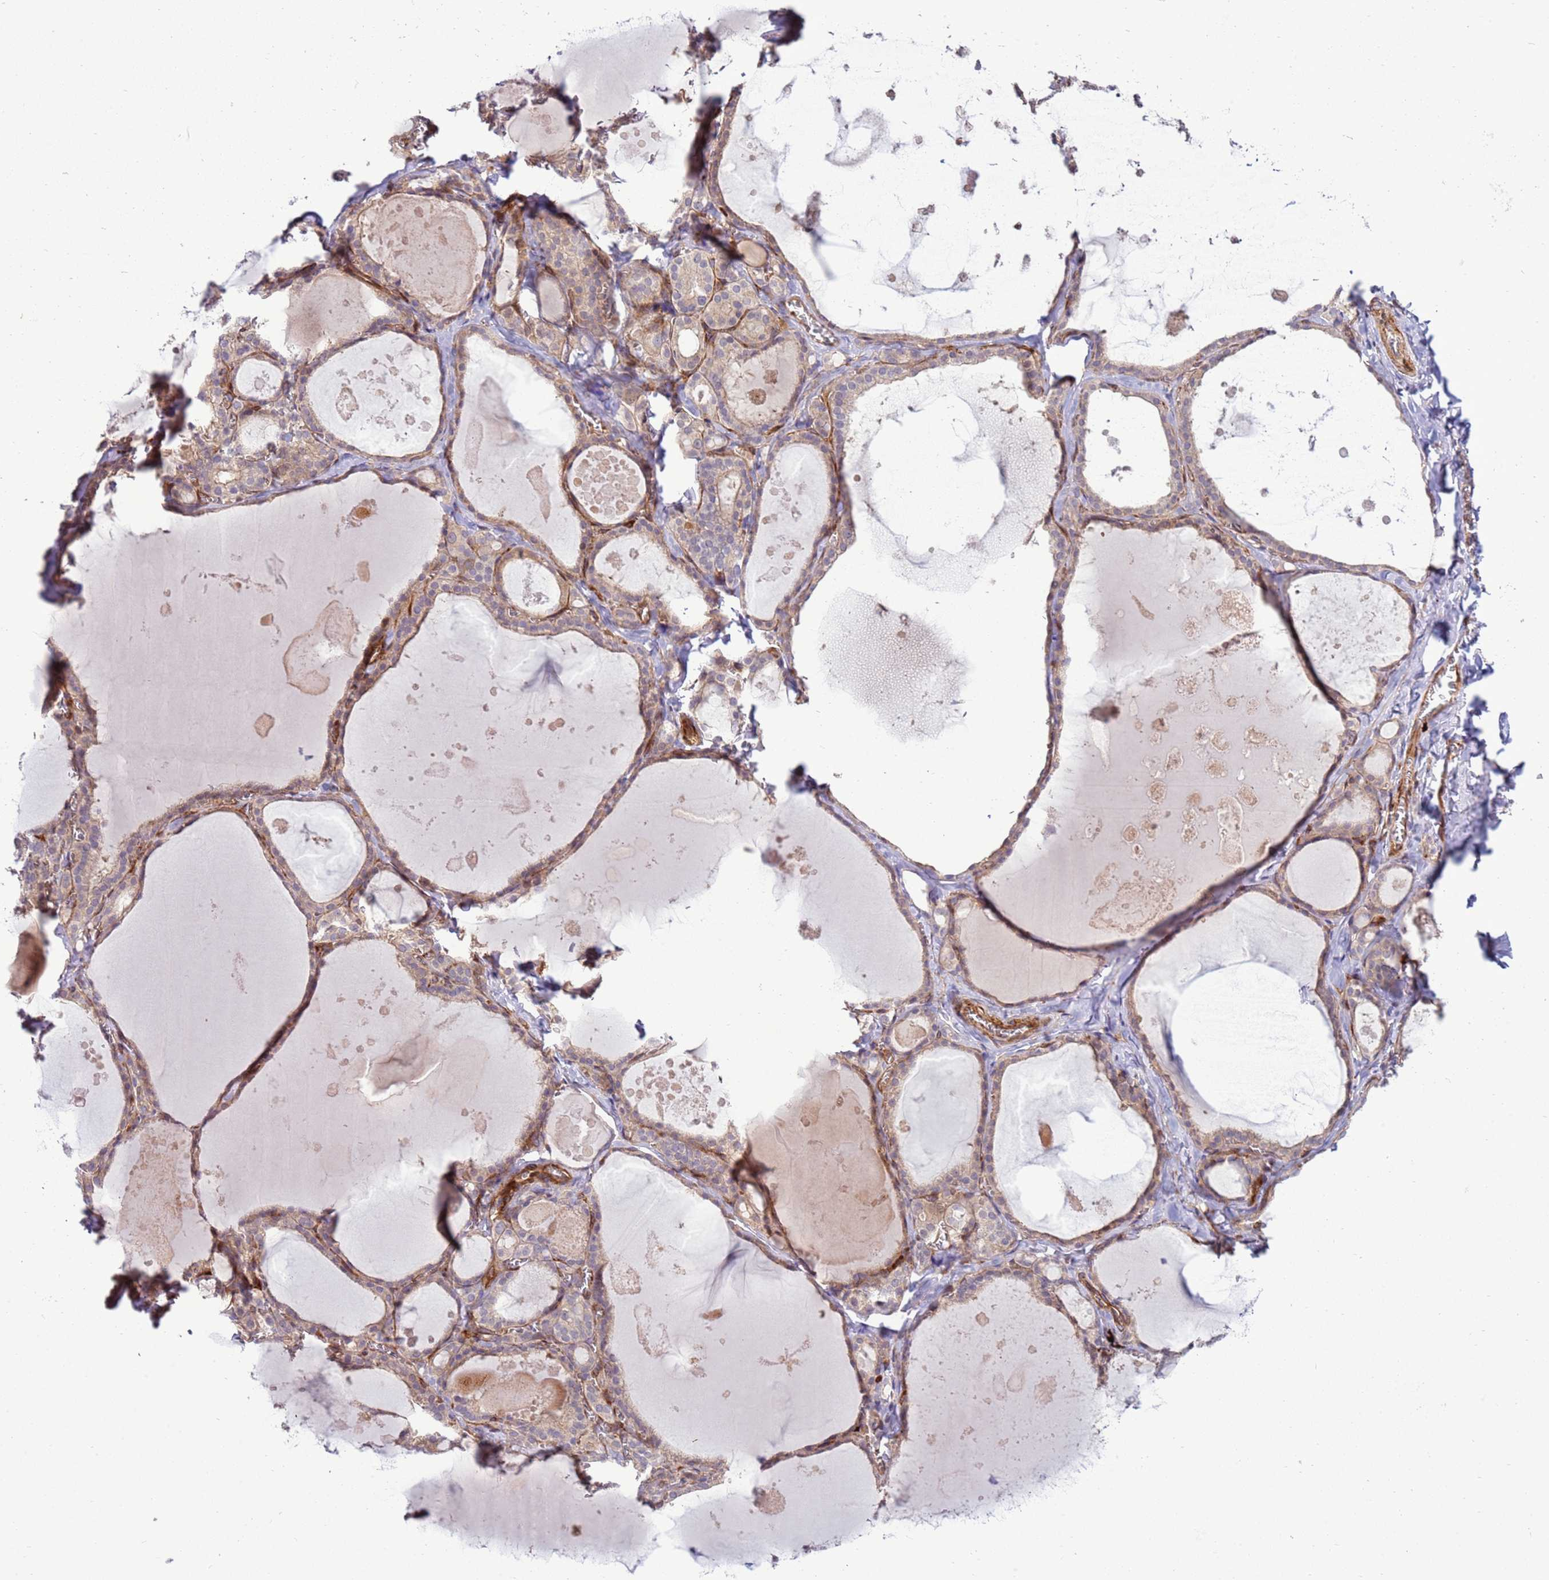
{"staining": {"intensity": "weak", "quantity": "25%-75%", "location": "cytoplasmic/membranous"}, "tissue": "thyroid gland", "cell_type": "Glandular cells", "image_type": "normal", "snomed": [{"axis": "morphology", "description": "Normal tissue, NOS"}, {"axis": "topography", "description": "Thyroid gland"}], "caption": "Immunohistochemistry (IHC) of unremarkable human thyroid gland displays low levels of weak cytoplasmic/membranous expression in about 25%-75% of glandular cells. Using DAB (brown) and hematoxylin (blue) stains, captured at high magnification using brightfield microscopy.", "gene": "ZNF624", "patient": {"sex": "male", "age": 56}}